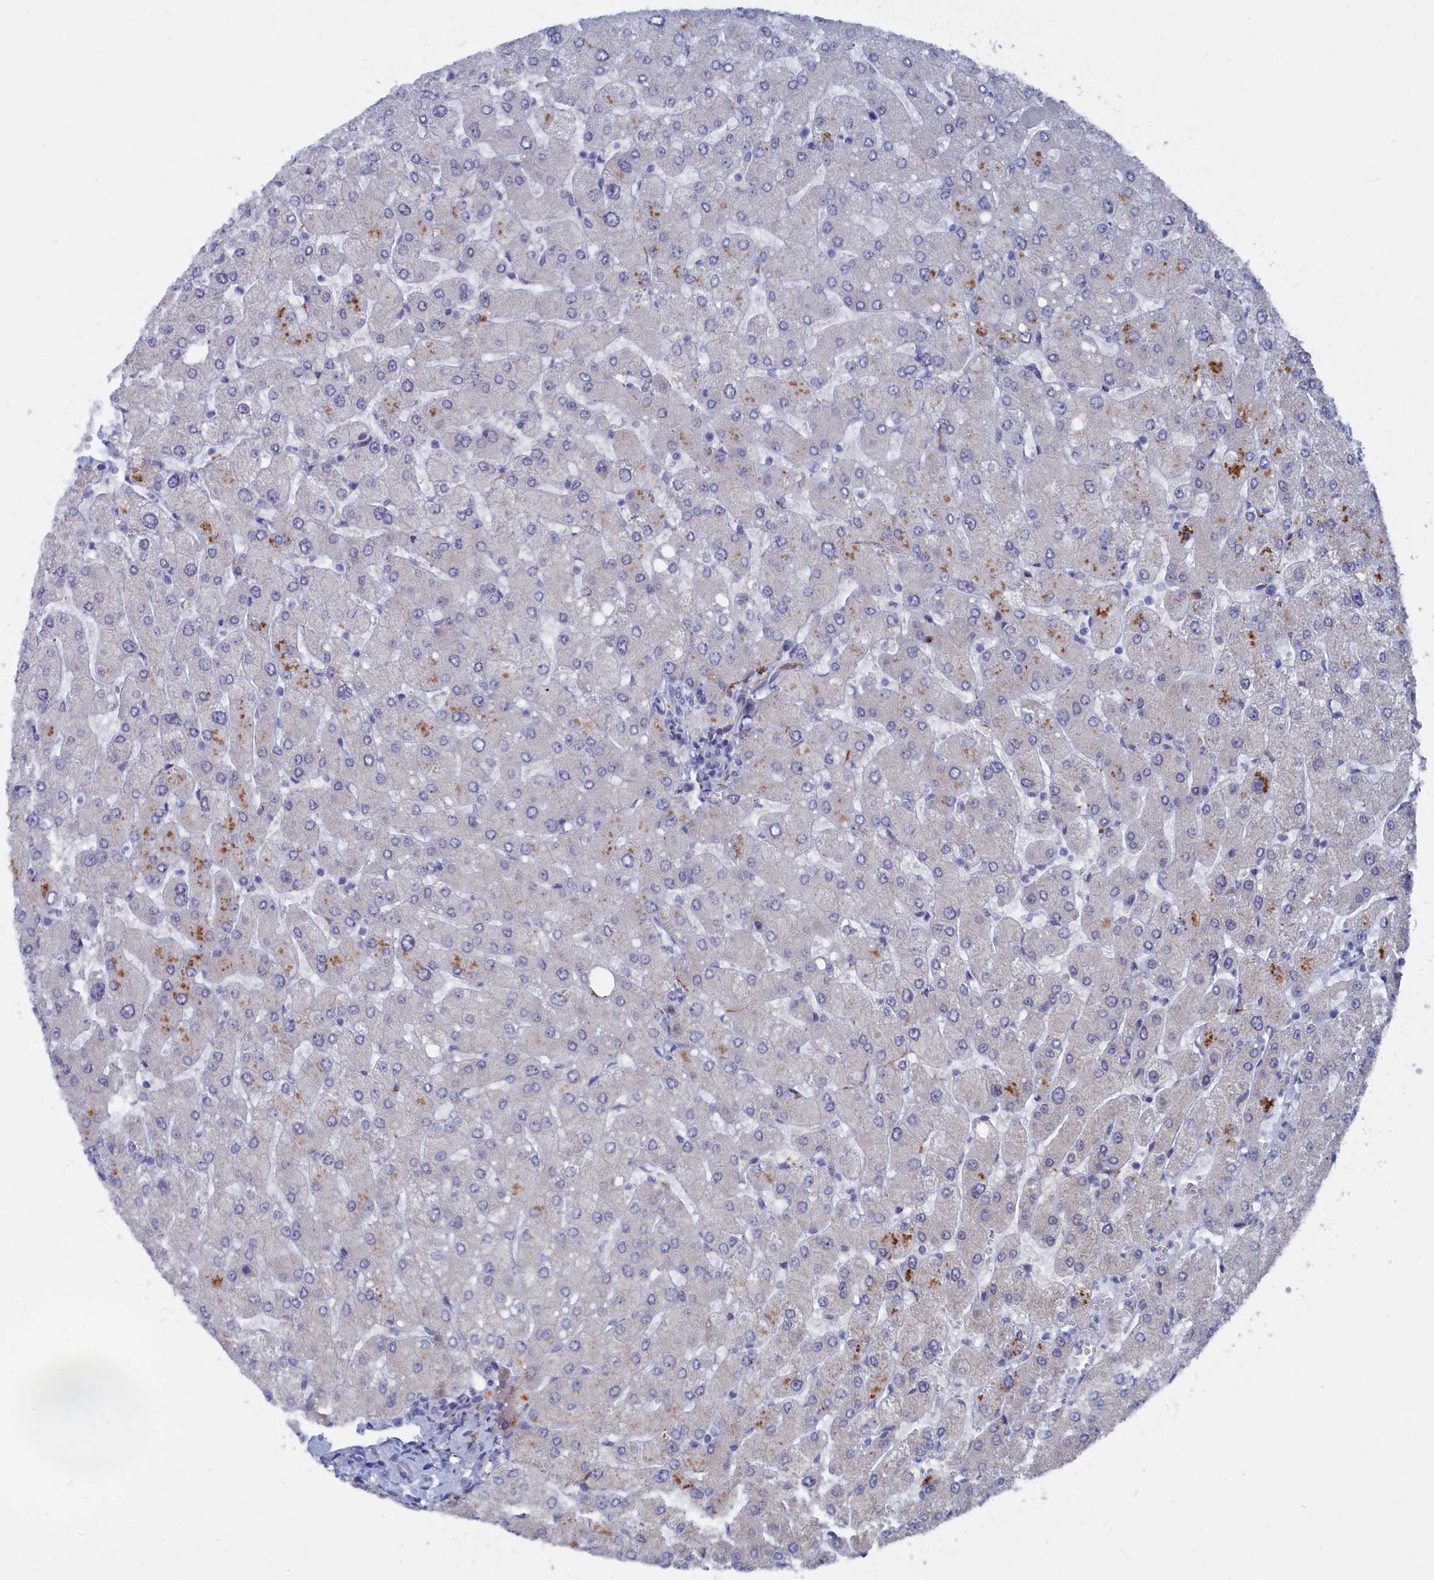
{"staining": {"intensity": "negative", "quantity": "none", "location": "none"}, "tissue": "liver", "cell_type": "Cholangiocytes", "image_type": "normal", "snomed": [{"axis": "morphology", "description": "Normal tissue, NOS"}, {"axis": "topography", "description": "Liver"}], "caption": "The IHC histopathology image has no significant positivity in cholangiocytes of liver. (Brightfield microscopy of DAB immunohistochemistry (IHC) at high magnification).", "gene": "TMEM161A", "patient": {"sex": "male", "age": 55}}